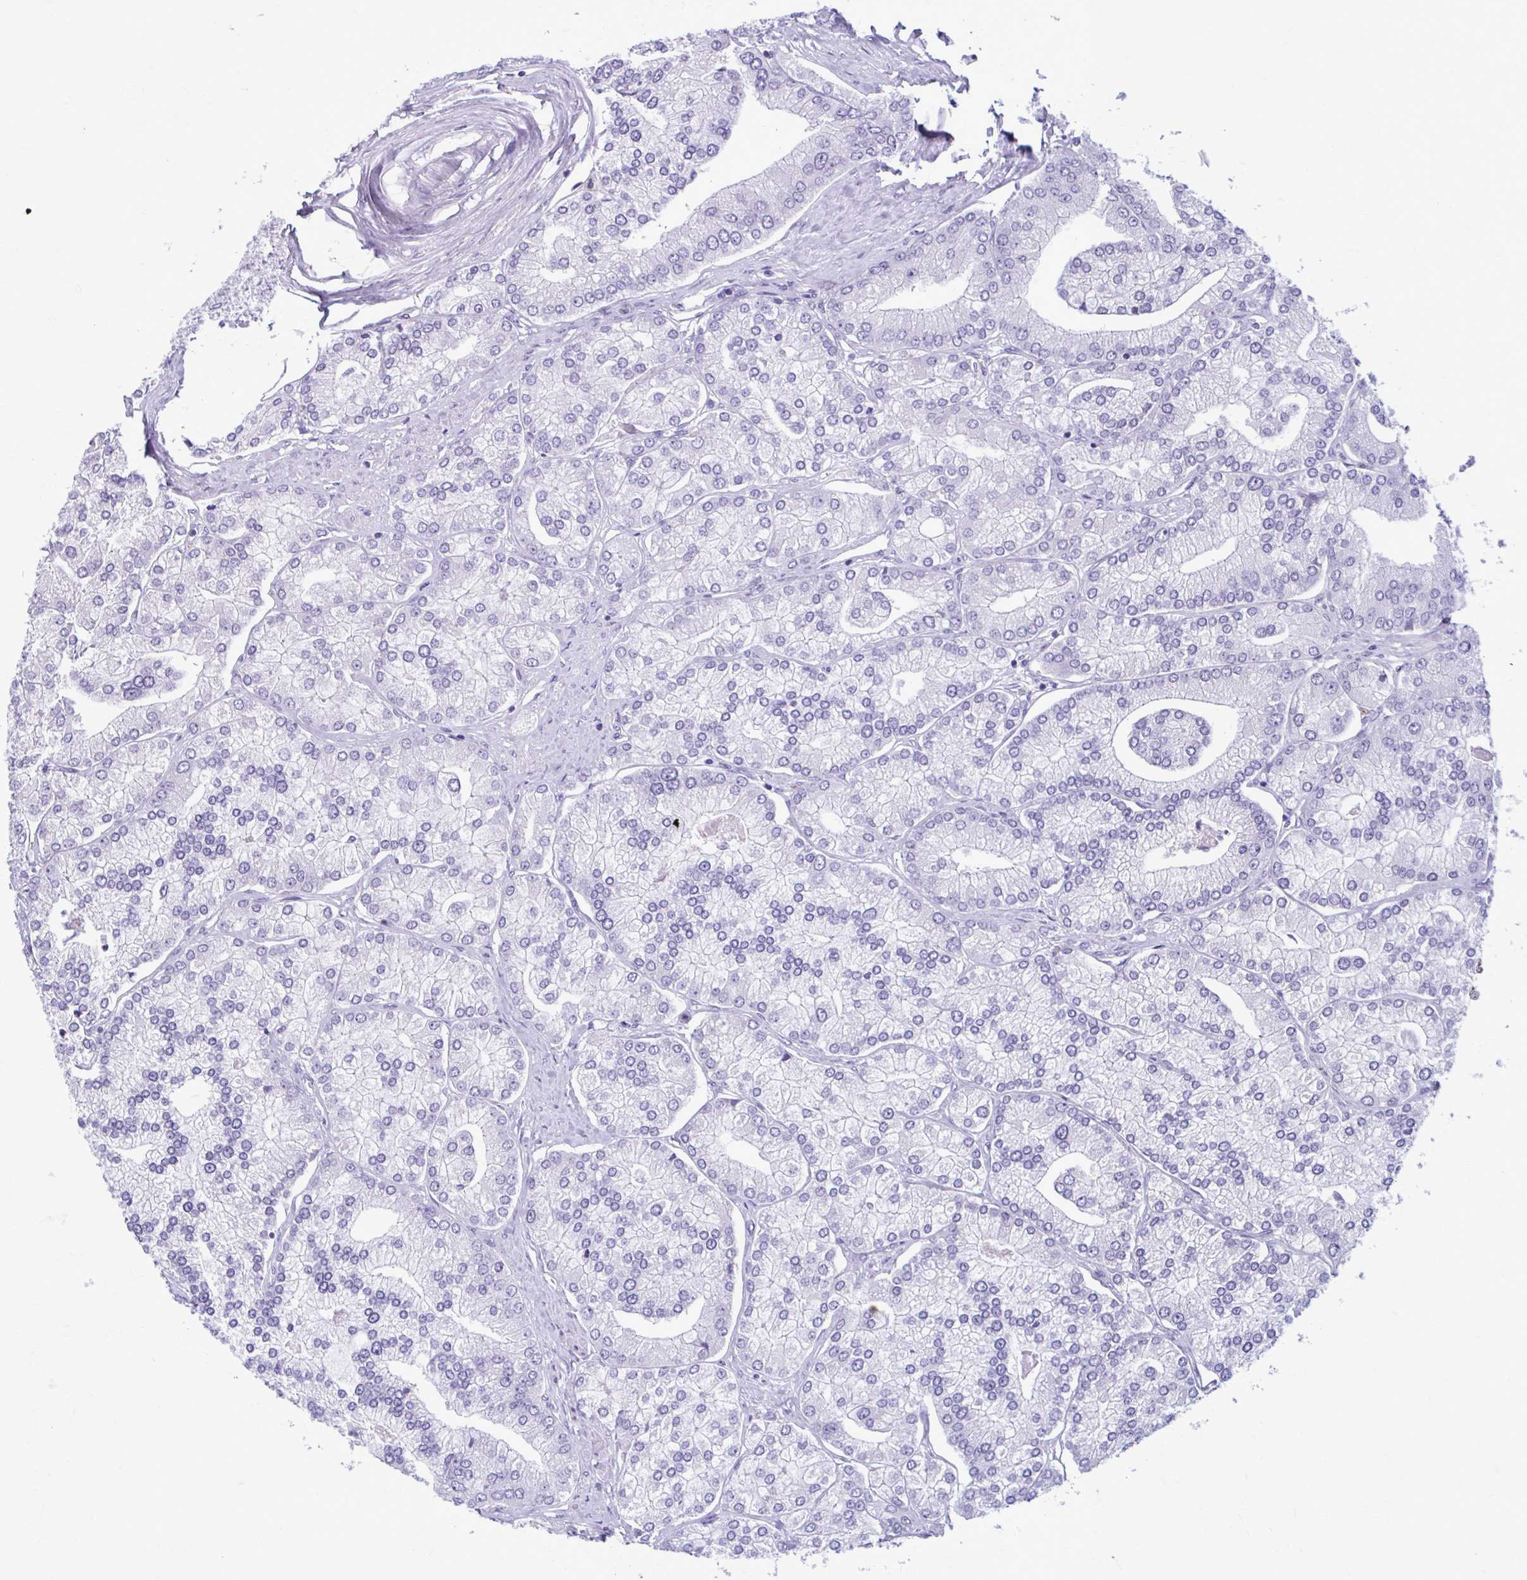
{"staining": {"intensity": "negative", "quantity": "none", "location": "none"}, "tissue": "prostate cancer", "cell_type": "Tumor cells", "image_type": "cancer", "snomed": [{"axis": "morphology", "description": "Adenocarcinoma, High grade"}, {"axis": "topography", "description": "Prostate"}], "caption": "The image demonstrates no staining of tumor cells in adenocarcinoma (high-grade) (prostate).", "gene": "C12orf71", "patient": {"sex": "male", "age": 61}}